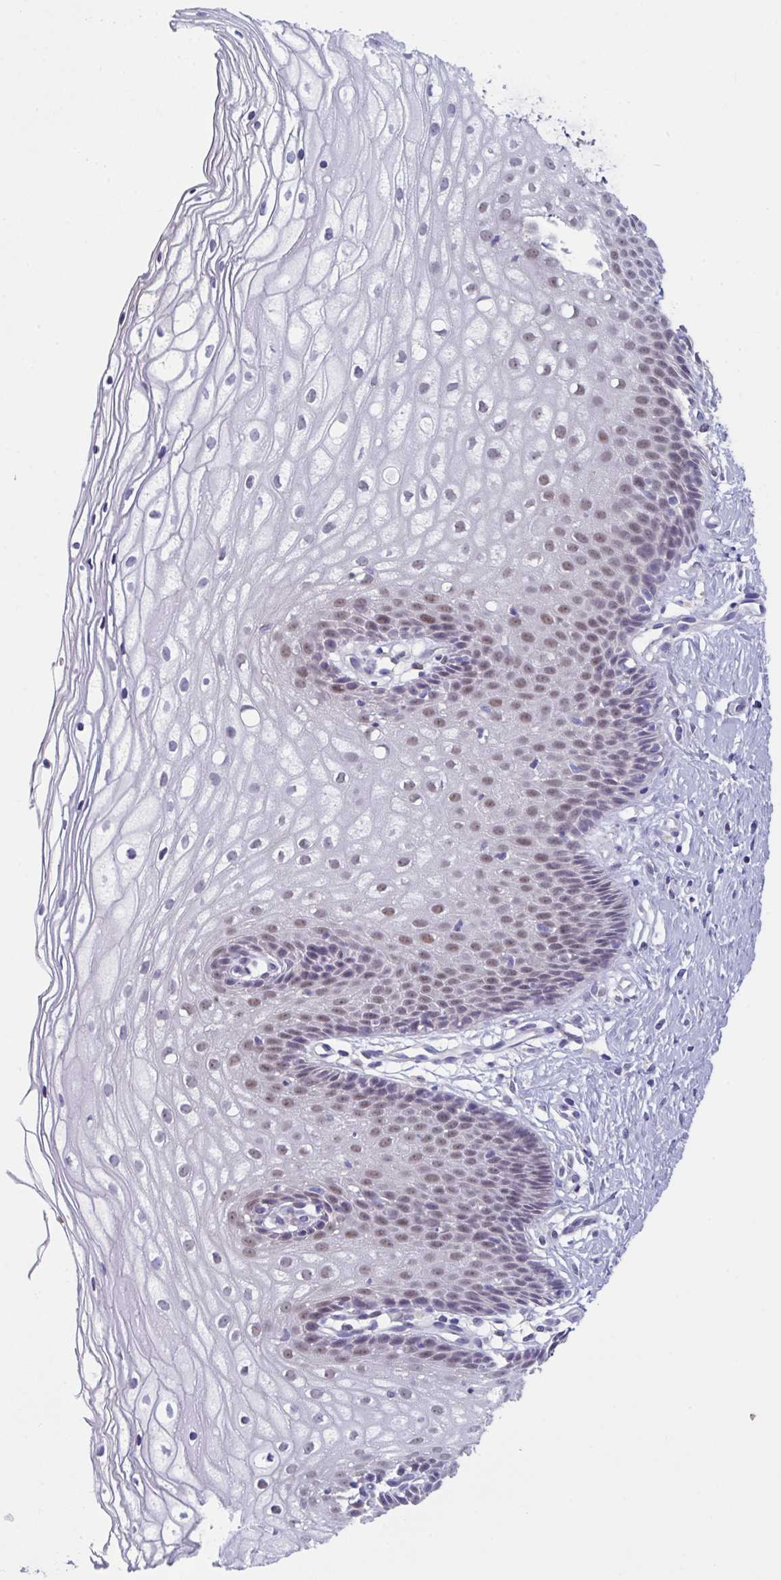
{"staining": {"intensity": "negative", "quantity": "none", "location": "none"}, "tissue": "cervix", "cell_type": "Glandular cells", "image_type": "normal", "snomed": [{"axis": "morphology", "description": "Normal tissue, NOS"}, {"axis": "topography", "description": "Cervix"}], "caption": "This is an immunohistochemistry image of normal human cervix. There is no staining in glandular cells.", "gene": "TFAP2C", "patient": {"sex": "female", "age": 36}}